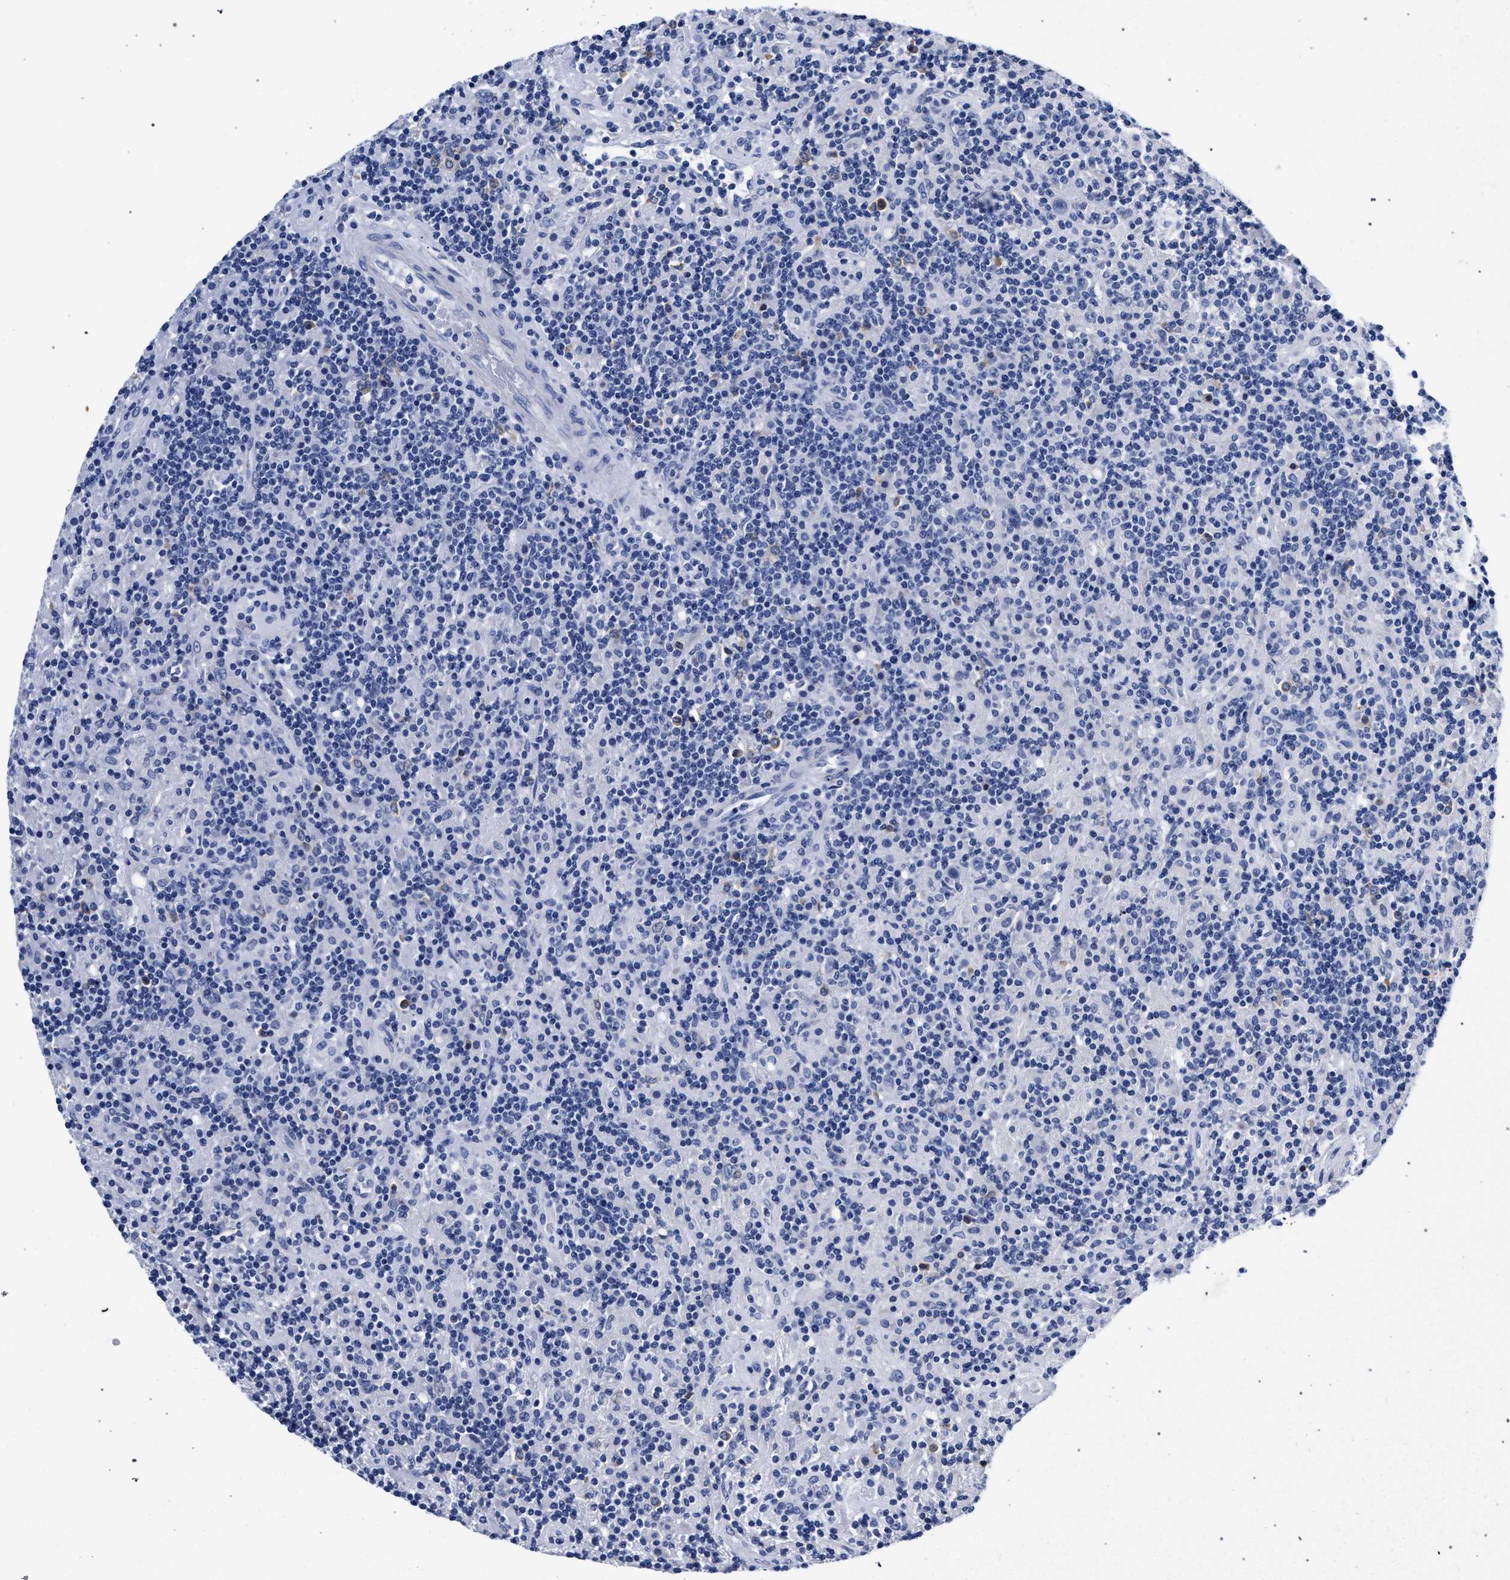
{"staining": {"intensity": "negative", "quantity": "none", "location": "none"}, "tissue": "lymphoma", "cell_type": "Tumor cells", "image_type": "cancer", "snomed": [{"axis": "morphology", "description": "Hodgkin's disease, NOS"}, {"axis": "topography", "description": "Lymph node"}], "caption": "Immunohistochemistry (IHC) histopathology image of Hodgkin's disease stained for a protein (brown), which shows no expression in tumor cells.", "gene": "AKAP4", "patient": {"sex": "male", "age": 70}}